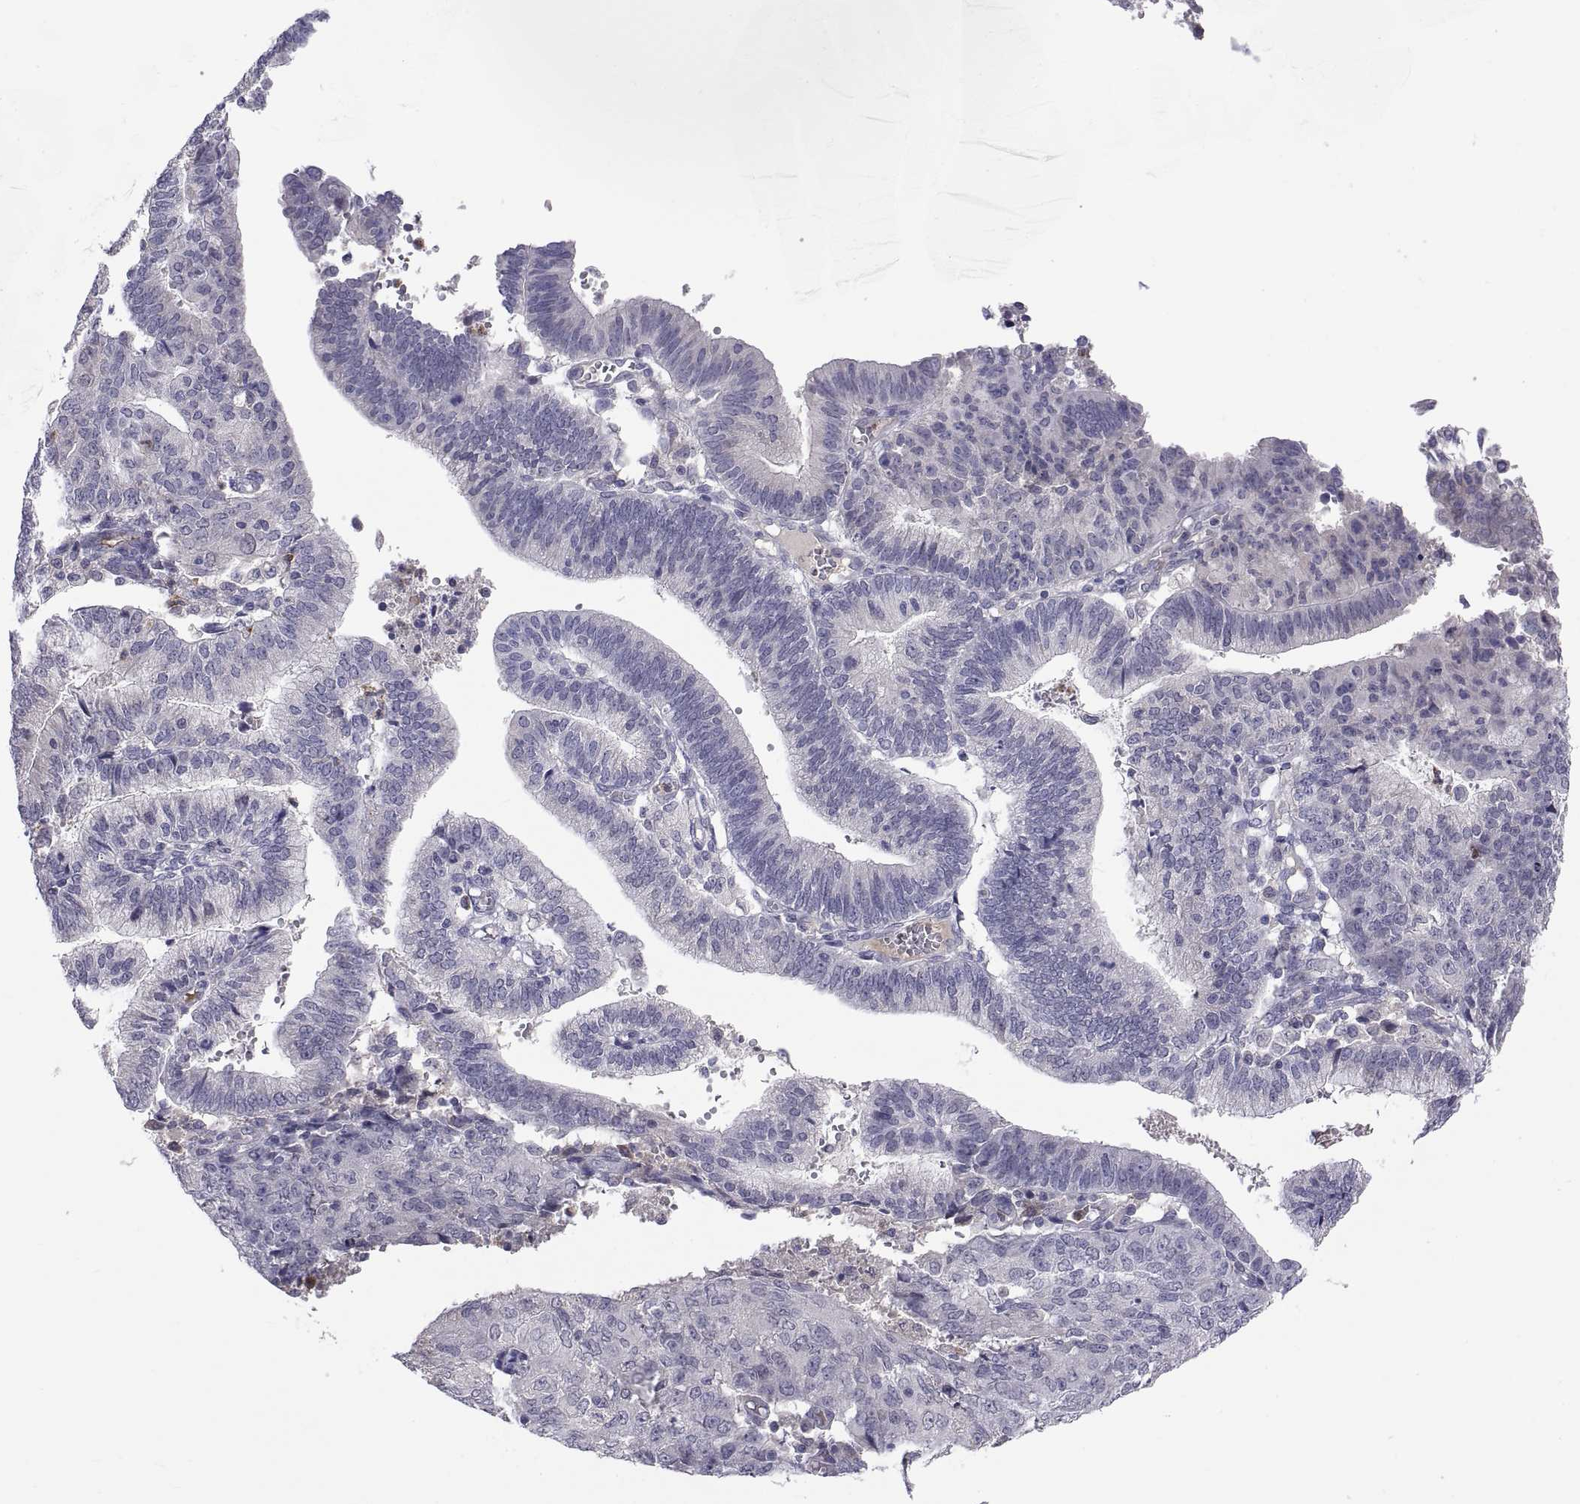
{"staining": {"intensity": "negative", "quantity": "none", "location": "none"}, "tissue": "endometrial cancer", "cell_type": "Tumor cells", "image_type": "cancer", "snomed": [{"axis": "morphology", "description": "Adenocarcinoma, NOS"}, {"axis": "topography", "description": "Endometrium"}], "caption": "This histopathology image is of adenocarcinoma (endometrial) stained with IHC to label a protein in brown with the nuclei are counter-stained blue. There is no staining in tumor cells. (DAB (3,3'-diaminobenzidine) IHC visualized using brightfield microscopy, high magnification).", "gene": "PKP1", "patient": {"sex": "female", "age": 82}}